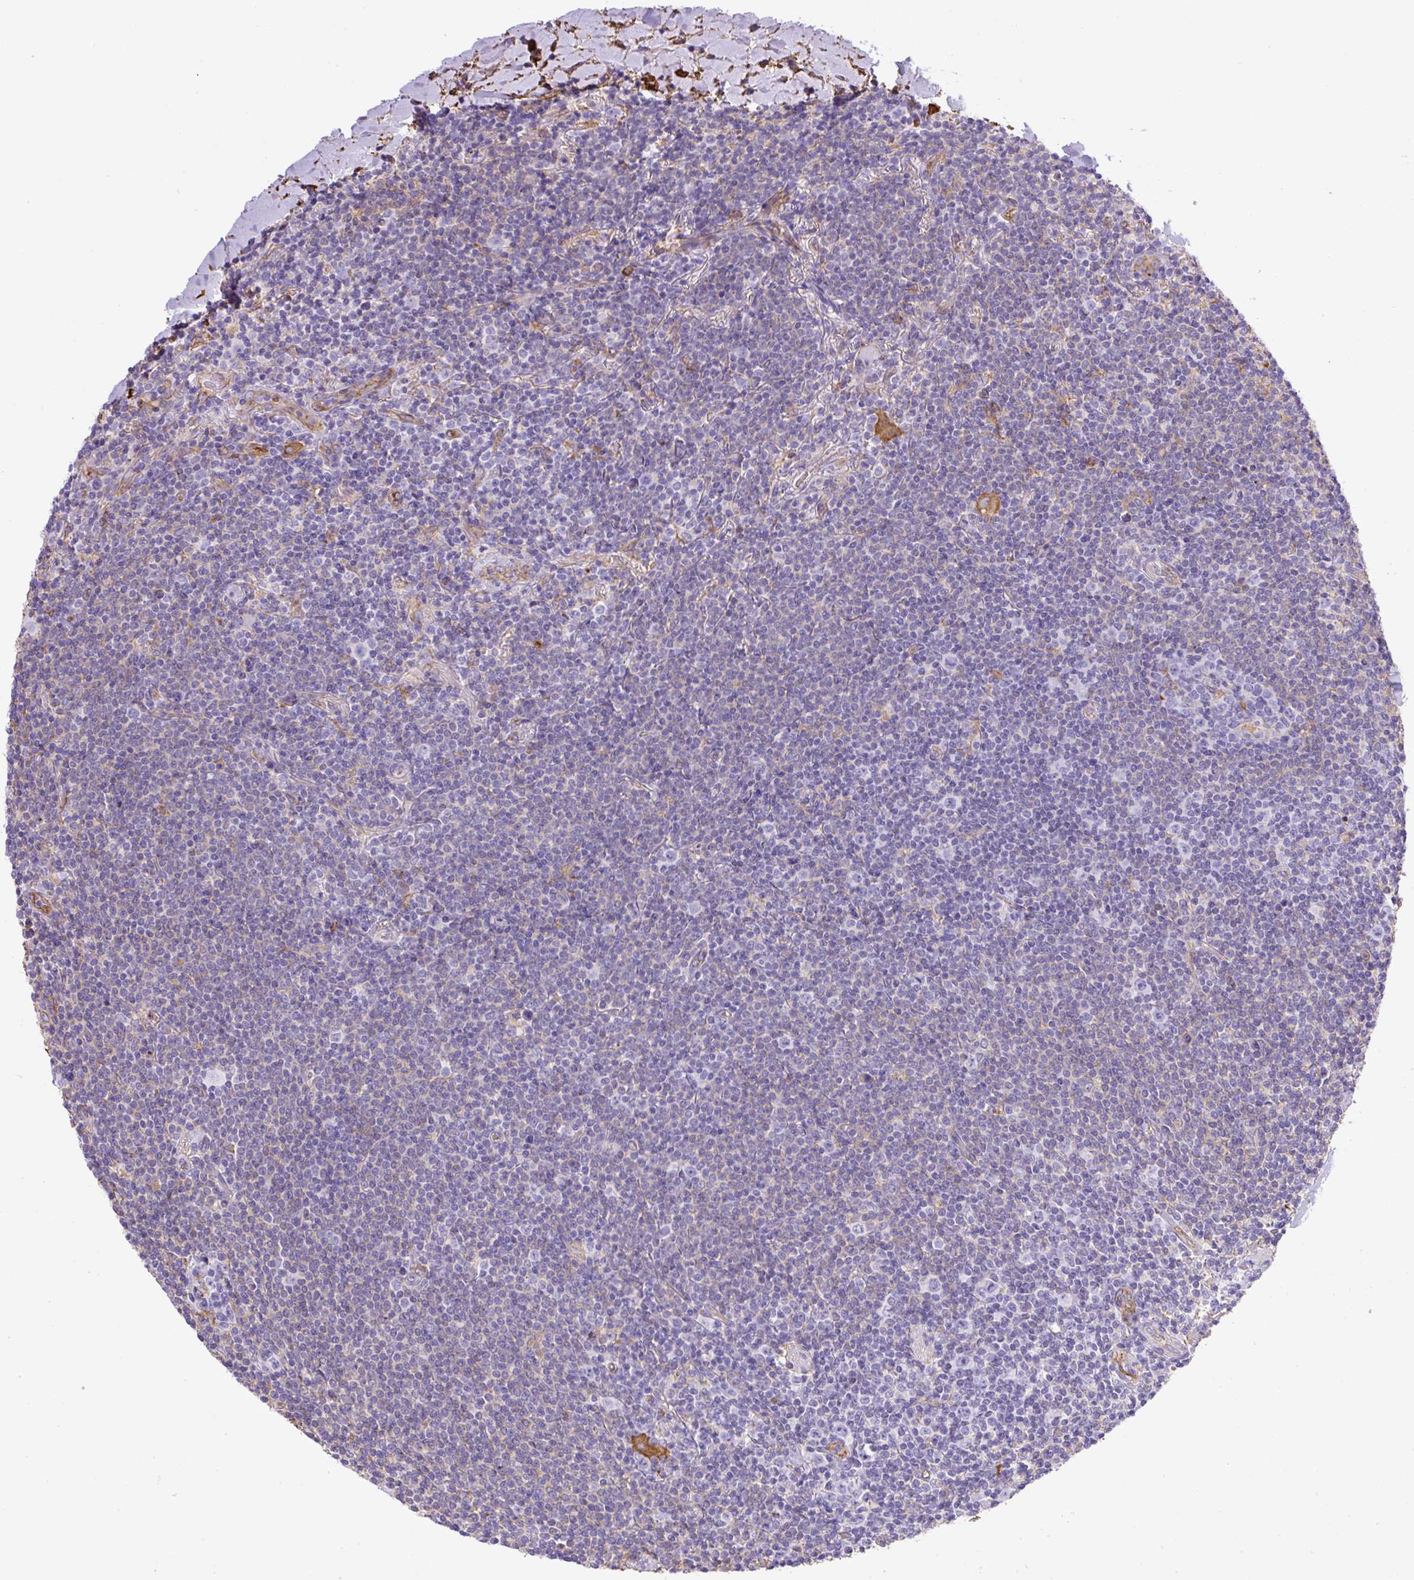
{"staining": {"intensity": "negative", "quantity": "none", "location": "none"}, "tissue": "lymphoma", "cell_type": "Tumor cells", "image_type": "cancer", "snomed": [{"axis": "morphology", "description": "Malignant lymphoma, non-Hodgkin's type, Low grade"}, {"axis": "topography", "description": "Lung"}], "caption": "IHC of lymphoma demonstrates no positivity in tumor cells.", "gene": "MAGEB5", "patient": {"sex": "female", "age": 71}}